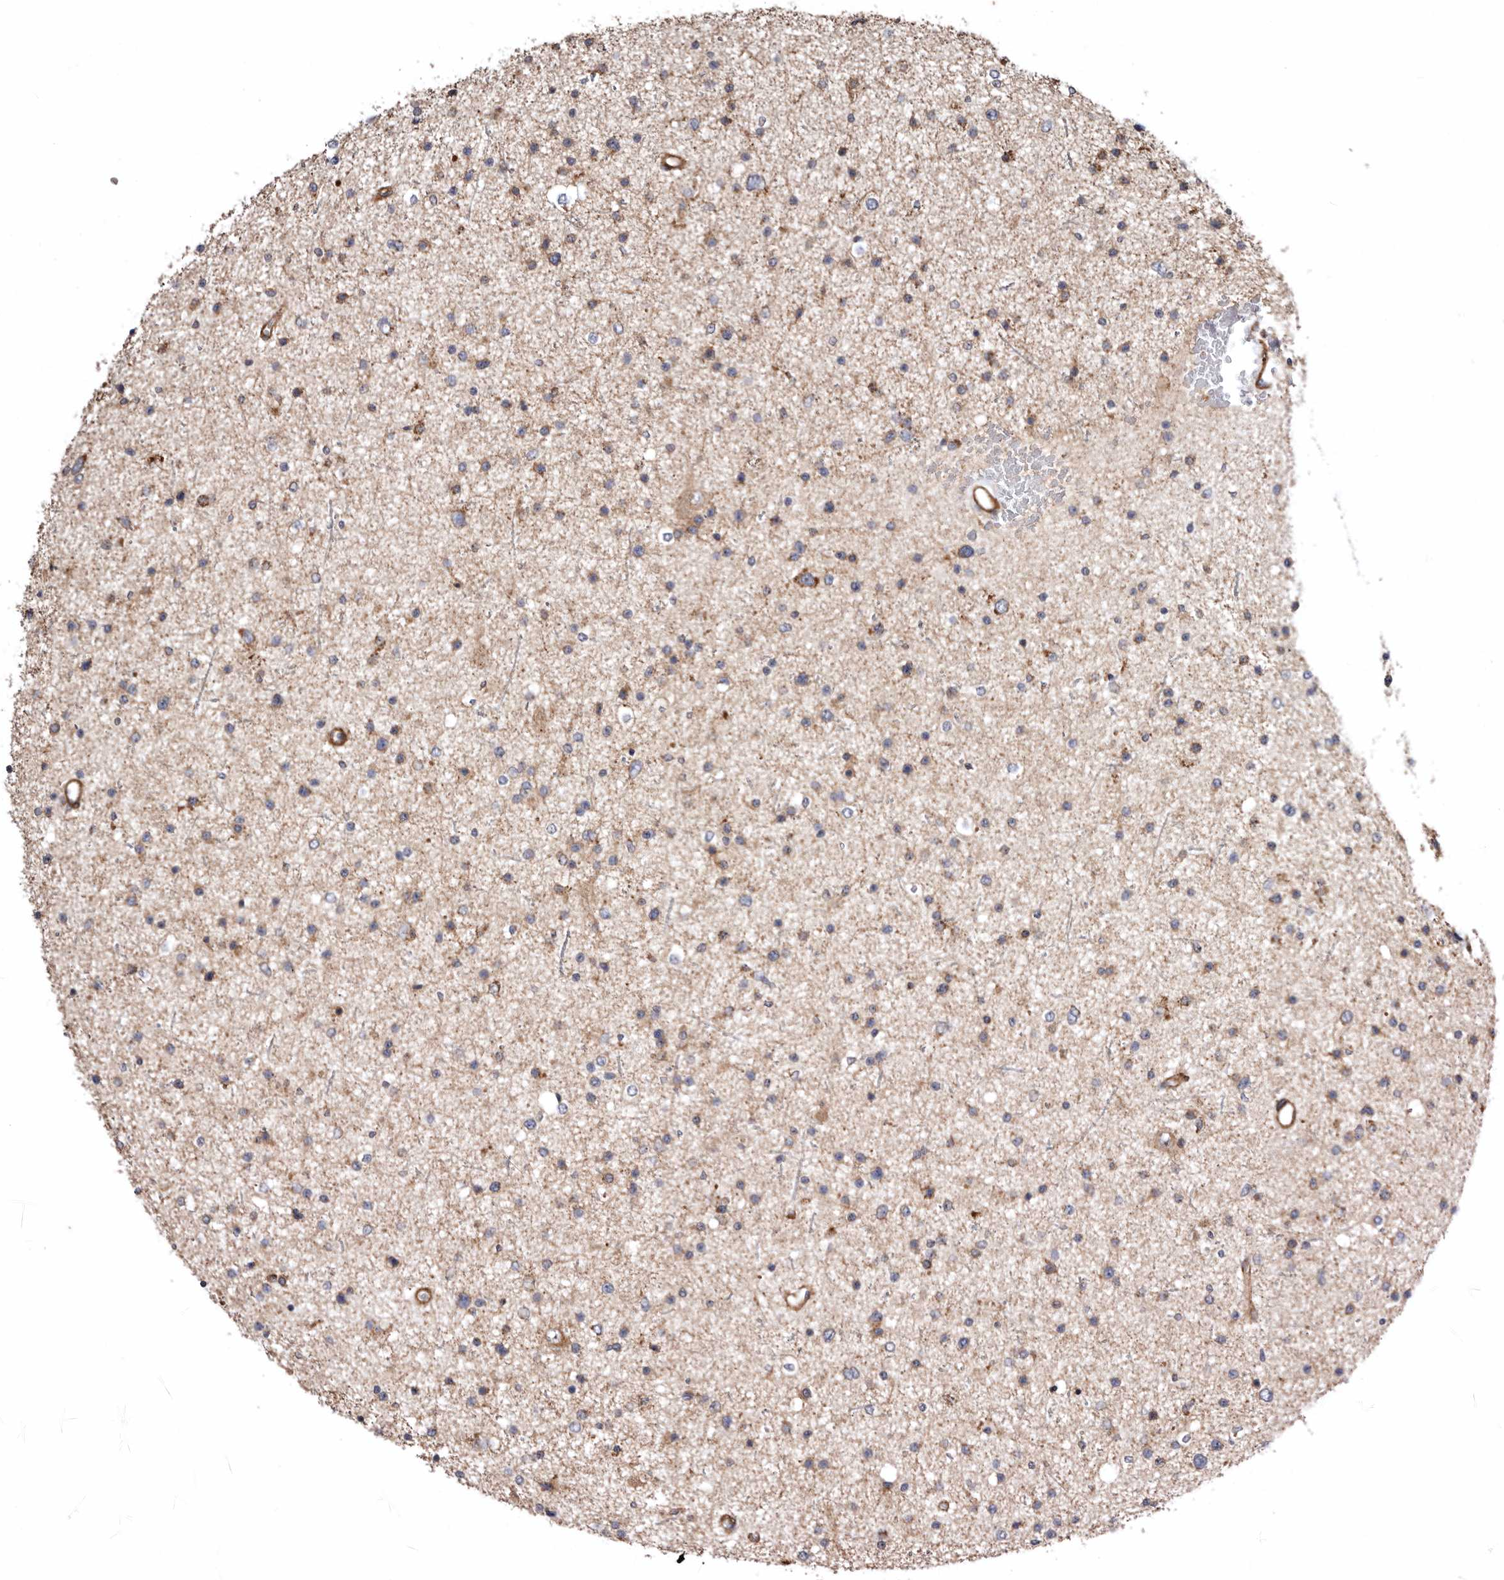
{"staining": {"intensity": "weak", "quantity": ">75%", "location": "cytoplasmic/membranous"}, "tissue": "glioma", "cell_type": "Tumor cells", "image_type": "cancer", "snomed": [{"axis": "morphology", "description": "Glioma, malignant, Low grade"}, {"axis": "topography", "description": "Brain"}], "caption": "IHC histopathology image of human glioma stained for a protein (brown), which demonstrates low levels of weak cytoplasmic/membranous expression in about >75% of tumor cells.", "gene": "PROKR1", "patient": {"sex": "female", "age": 37}}